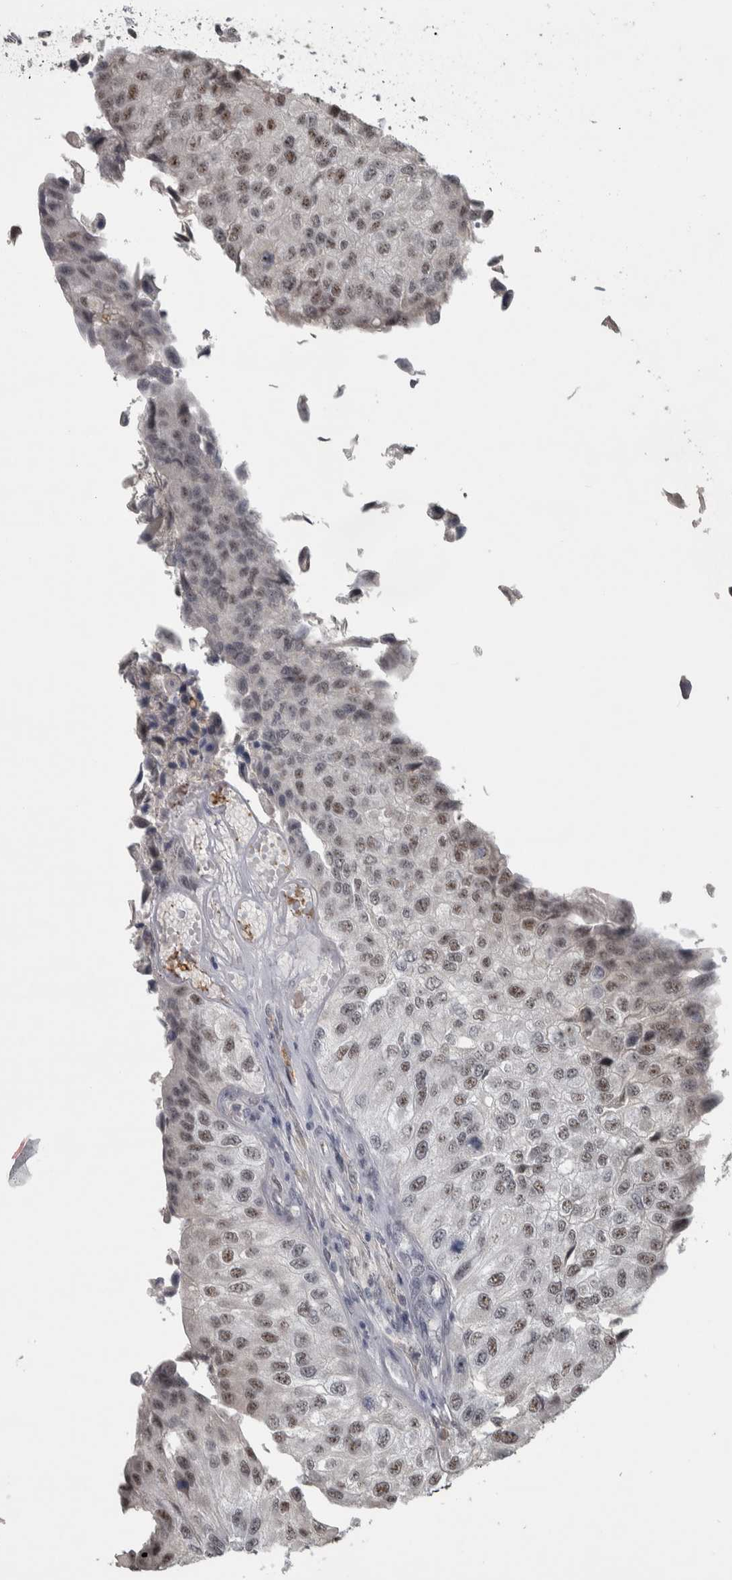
{"staining": {"intensity": "weak", "quantity": ">75%", "location": "nuclear"}, "tissue": "urothelial cancer", "cell_type": "Tumor cells", "image_type": "cancer", "snomed": [{"axis": "morphology", "description": "Urothelial carcinoma, High grade"}, {"axis": "topography", "description": "Kidney"}, {"axis": "topography", "description": "Urinary bladder"}], "caption": "High-grade urothelial carcinoma was stained to show a protein in brown. There is low levels of weak nuclear positivity in about >75% of tumor cells.", "gene": "DDX42", "patient": {"sex": "male", "age": 77}}